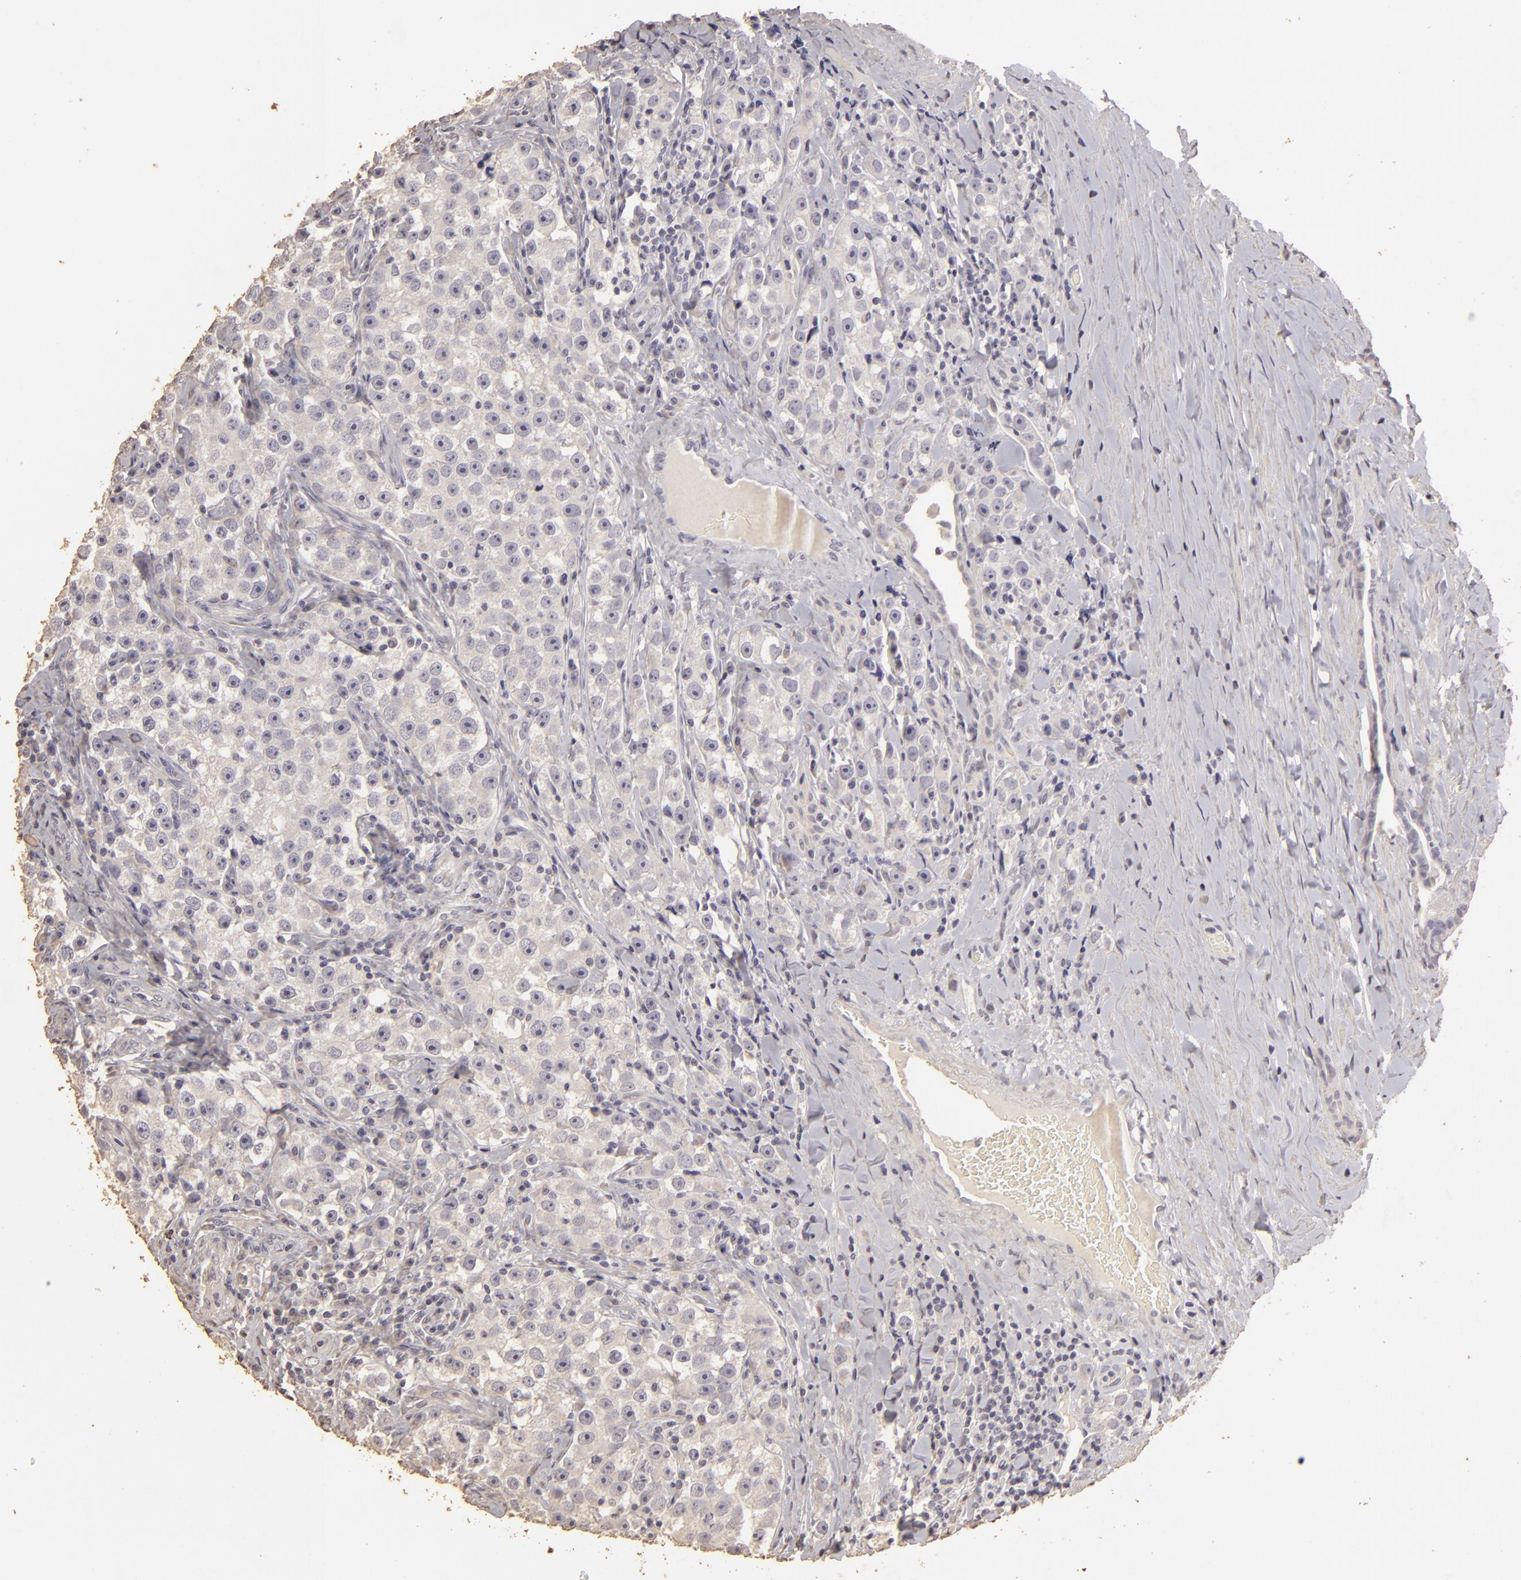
{"staining": {"intensity": "negative", "quantity": "none", "location": "none"}, "tissue": "testis cancer", "cell_type": "Tumor cells", "image_type": "cancer", "snomed": [{"axis": "morphology", "description": "Seminoma, NOS"}, {"axis": "topography", "description": "Testis"}], "caption": "Immunohistochemical staining of human testis seminoma shows no significant staining in tumor cells.", "gene": "BCL2L13", "patient": {"sex": "male", "age": 32}}